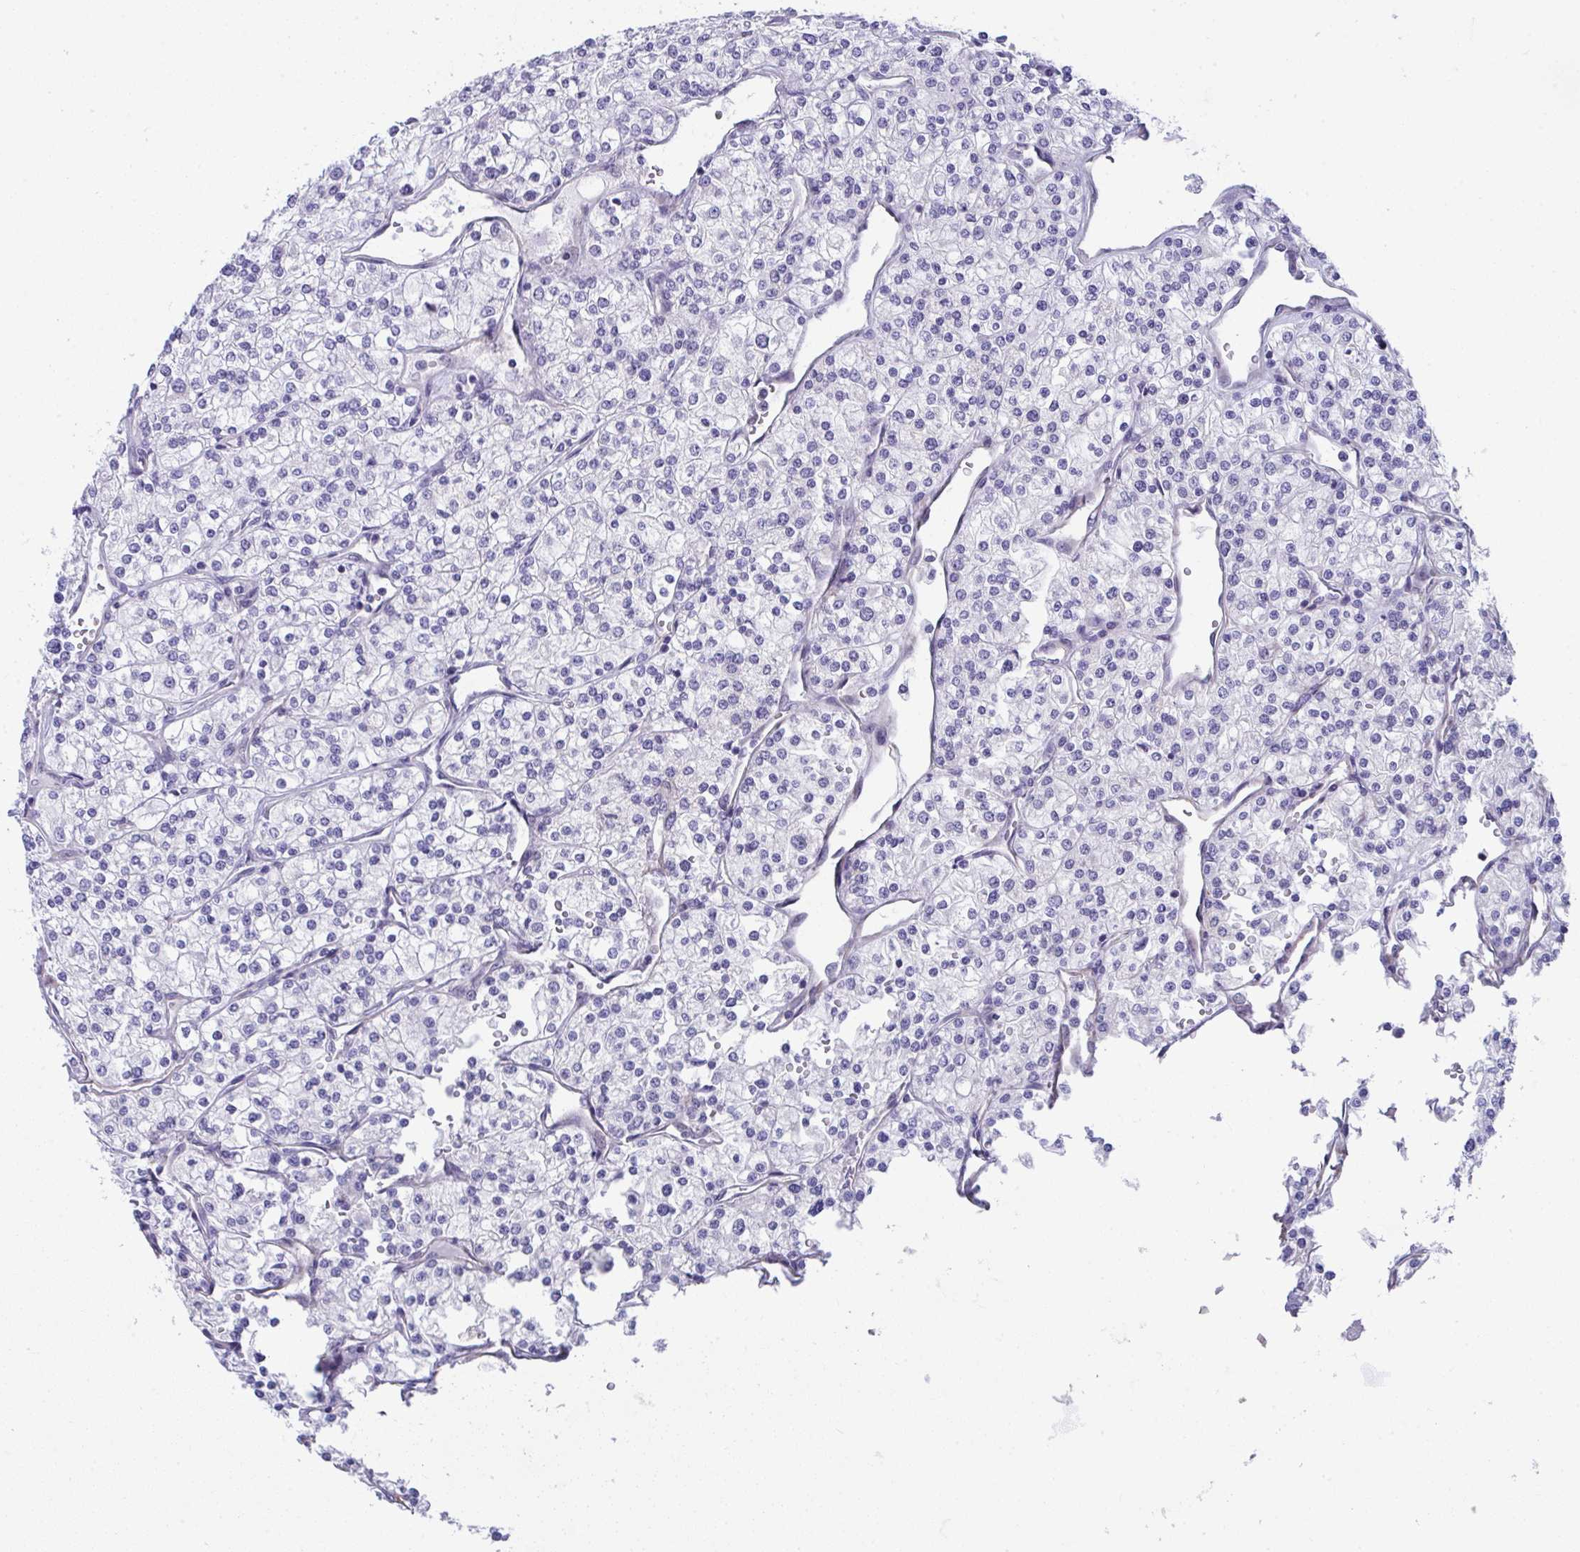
{"staining": {"intensity": "negative", "quantity": "none", "location": "none"}, "tissue": "renal cancer", "cell_type": "Tumor cells", "image_type": "cancer", "snomed": [{"axis": "morphology", "description": "Adenocarcinoma, NOS"}, {"axis": "topography", "description": "Kidney"}], "caption": "Immunohistochemistry (IHC) photomicrograph of human renal adenocarcinoma stained for a protein (brown), which demonstrates no positivity in tumor cells.", "gene": "MYL12A", "patient": {"sex": "male", "age": 80}}